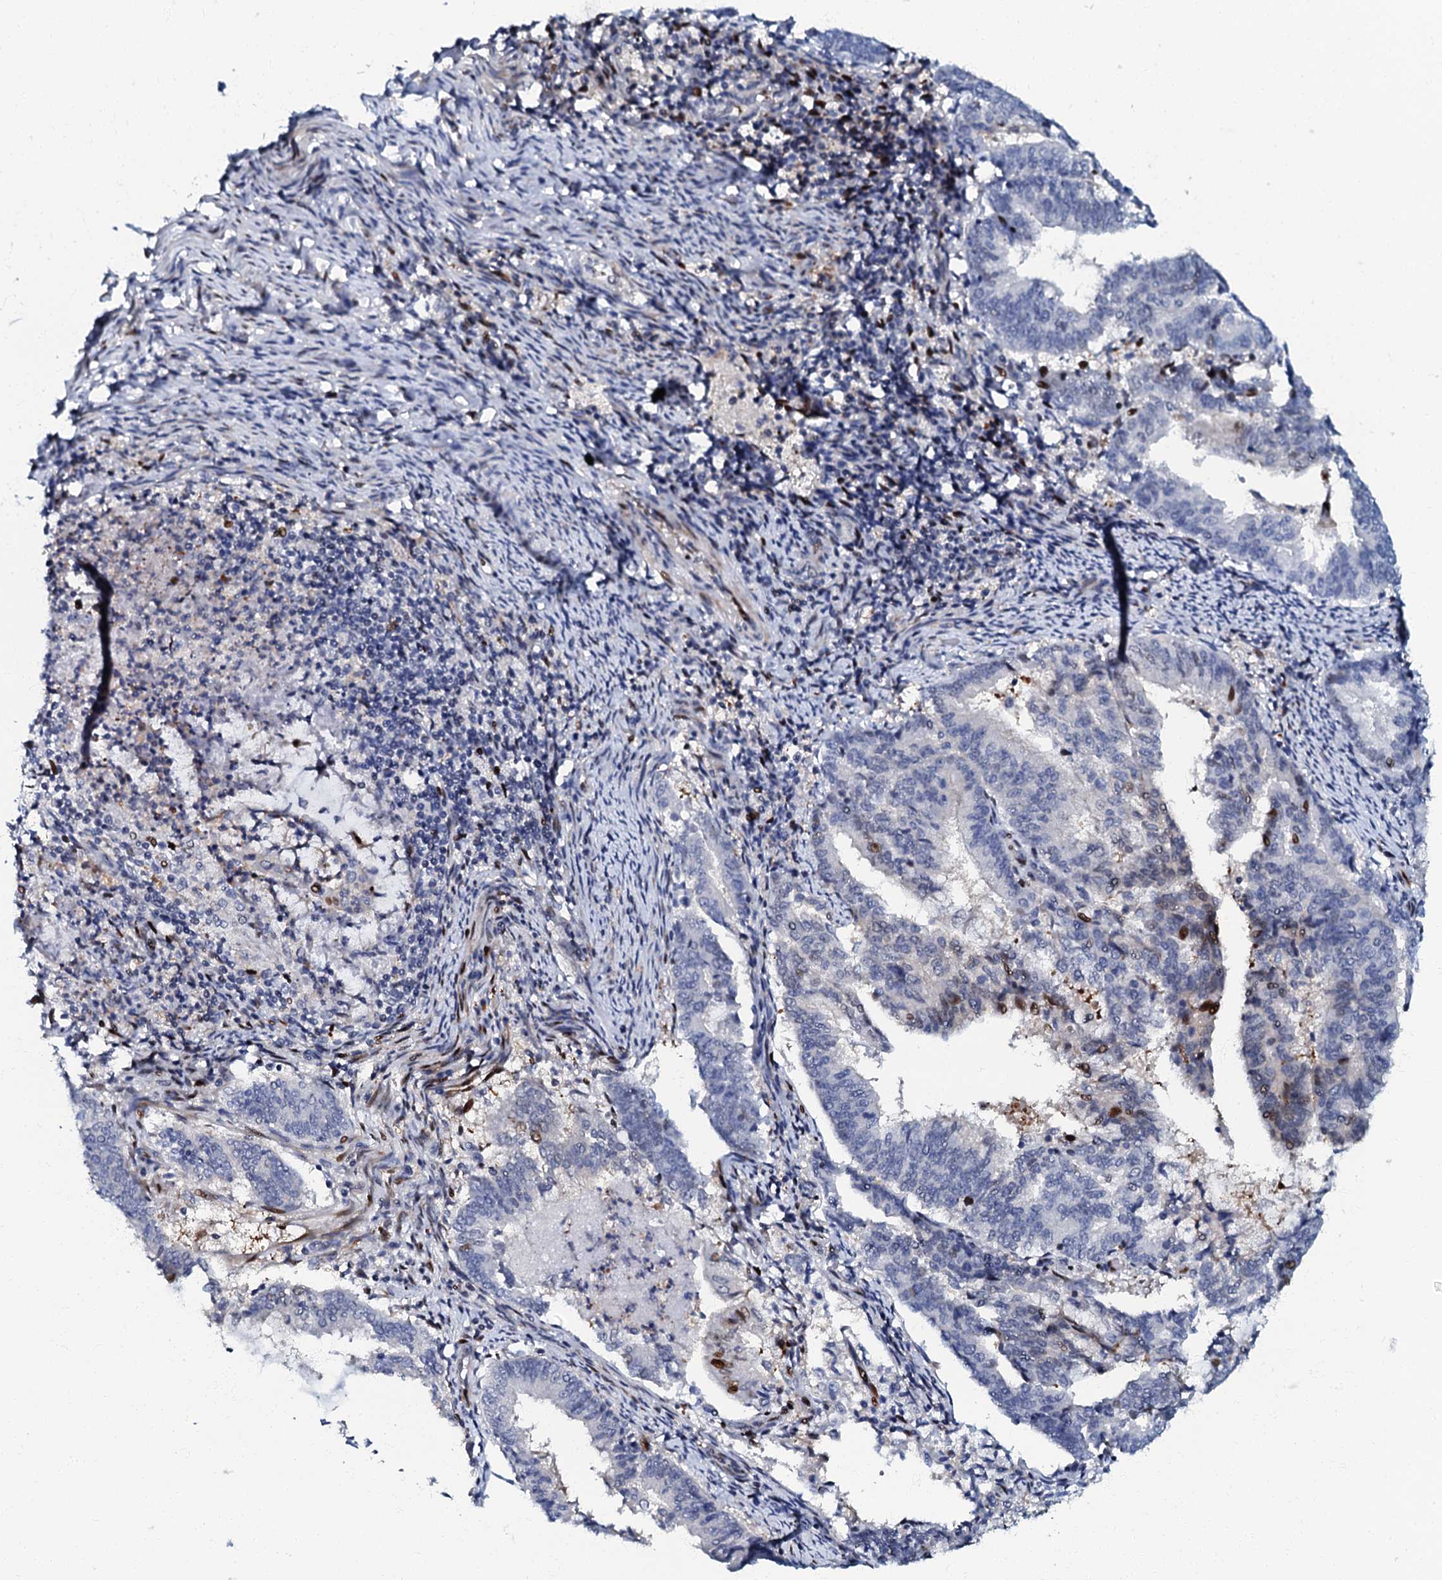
{"staining": {"intensity": "negative", "quantity": "none", "location": "none"}, "tissue": "endometrial cancer", "cell_type": "Tumor cells", "image_type": "cancer", "snomed": [{"axis": "morphology", "description": "Adenocarcinoma, NOS"}, {"axis": "topography", "description": "Endometrium"}], "caption": "This is an IHC micrograph of endometrial cancer. There is no staining in tumor cells.", "gene": "MFSD5", "patient": {"sex": "female", "age": 80}}